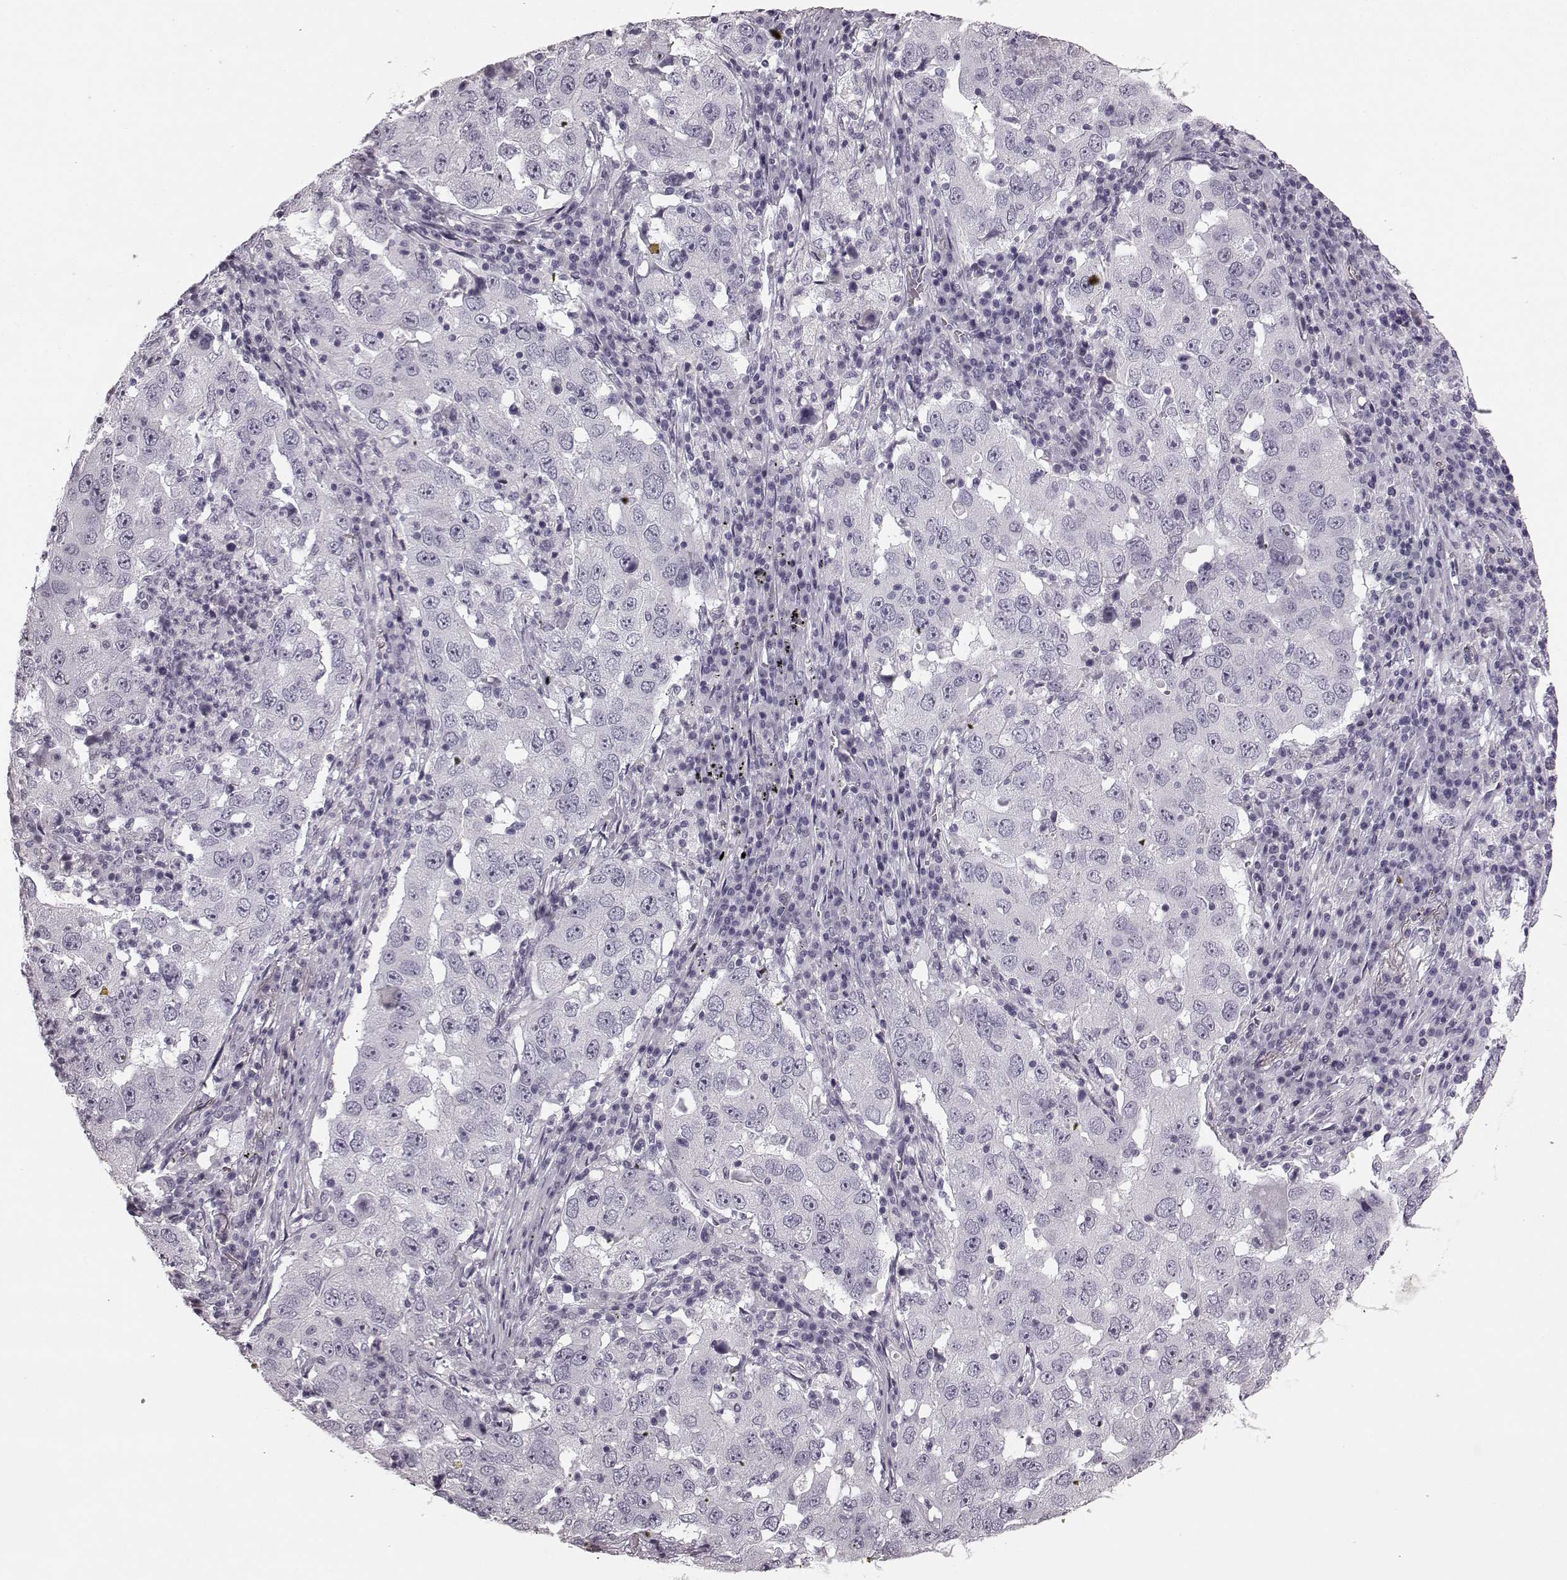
{"staining": {"intensity": "negative", "quantity": "none", "location": "none"}, "tissue": "lung cancer", "cell_type": "Tumor cells", "image_type": "cancer", "snomed": [{"axis": "morphology", "description": "Adenocarcinoma, NOS"}, {"axis": "topography", "description": "Lung"}], "caption": "Immunohistochemistry (IHC) image of human lung cancer stained for a protein (brown), which shows no positivity in tumor cells.", "gene": "TMPRSS15", "patient": {"sex": "male", "age": 73}}